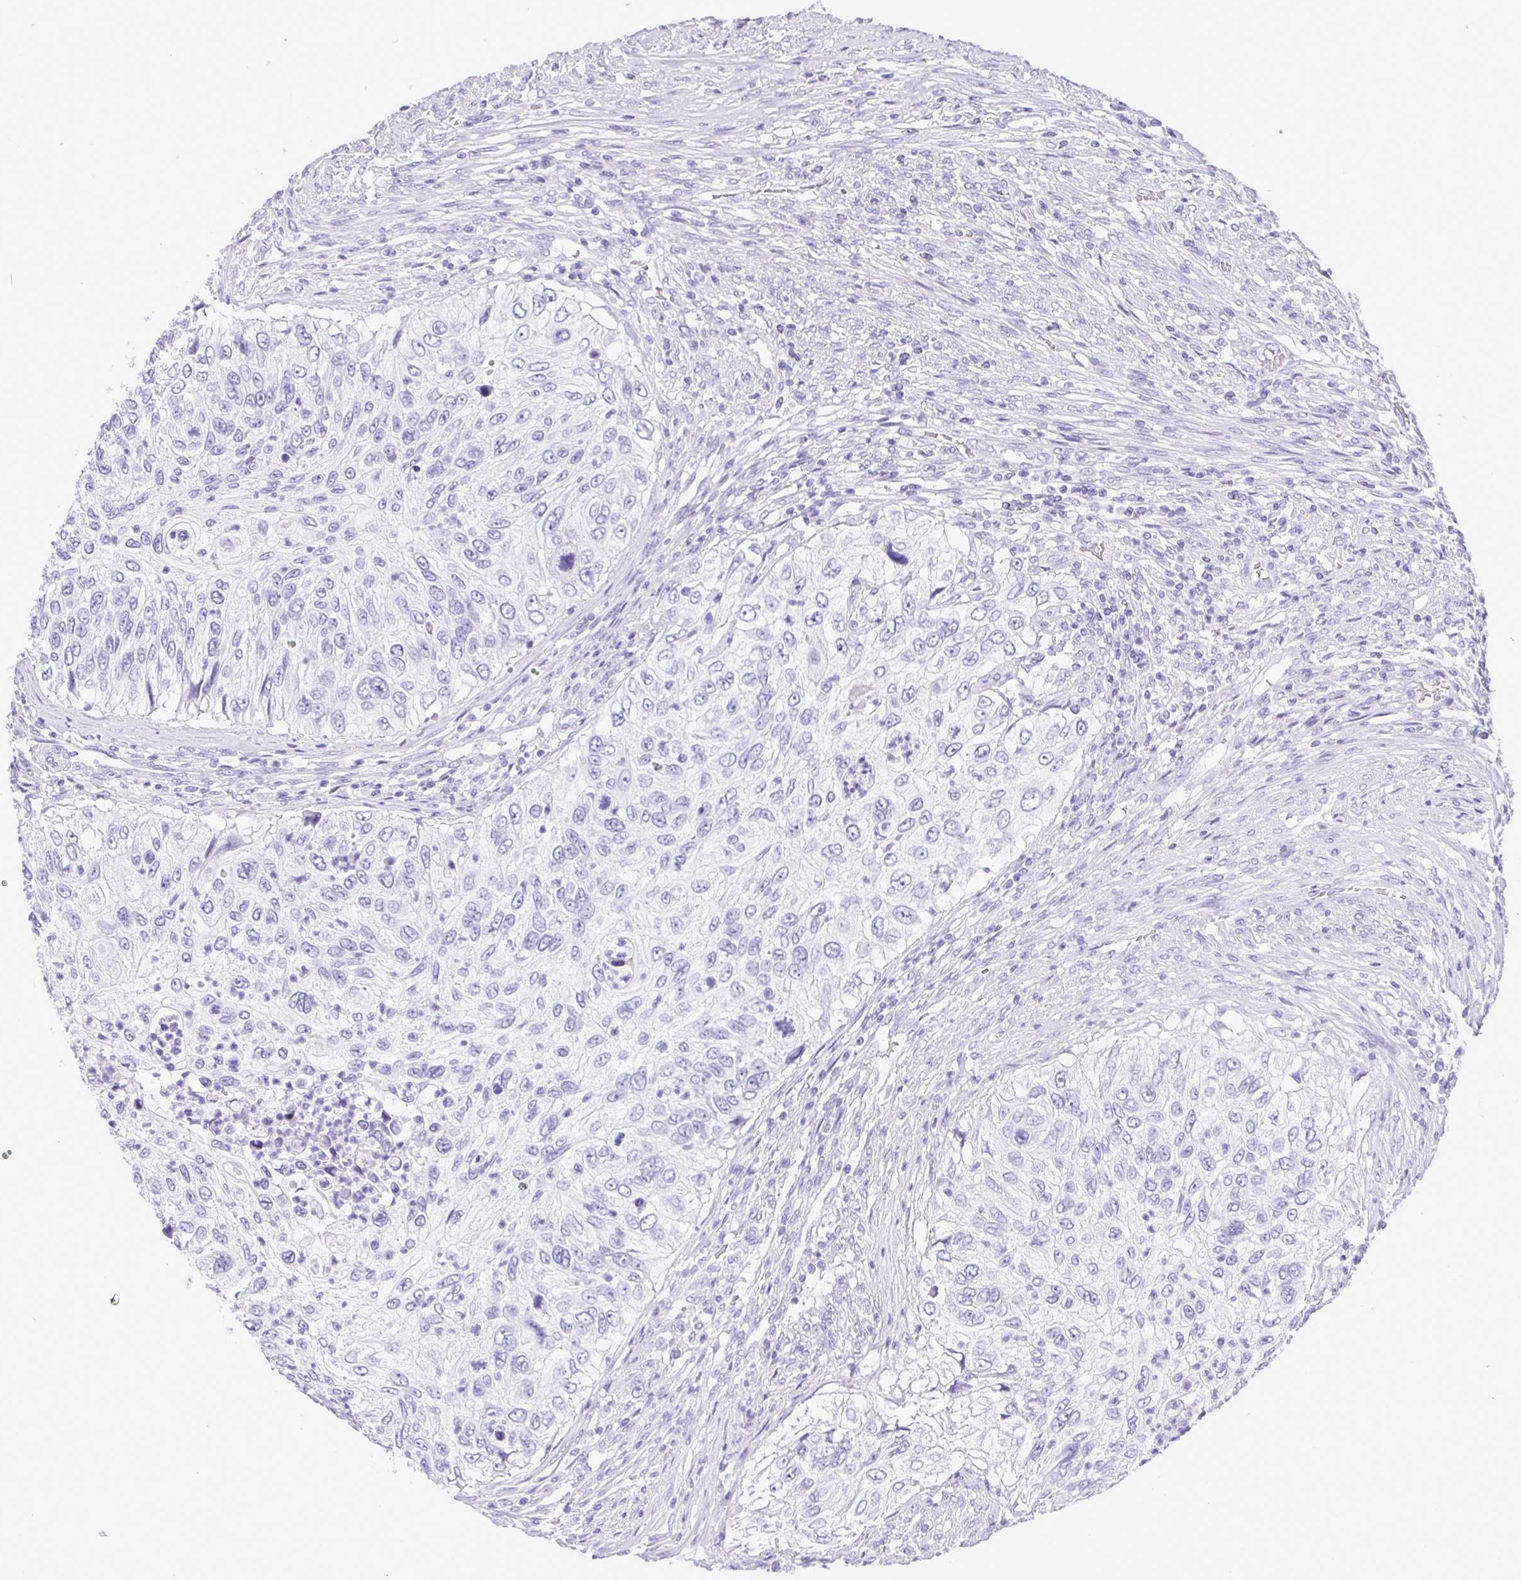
{"staining": {"intensity": "negative", "quantity": "none", "location": "none"}, "tissue": "urothelial cancer", "cell_type": "Tumor cells", "image_type": "cancer", "snomed": [{"axis": "morphology", "description": "Urothelial carcinoma, High grade"}, {"axis": "topography", "description": "Urinary bladder"}], "caption": "DAB immunohistochemical staining of human urothelial carcinoma (high-grade) exhibits no significant positivity in tumor cells. (Immunohistochemistry (ihc), brightfield microscopy, high magnification).", "gene": "OVGP1", "patient": {"sex": "female", "age": 60}}